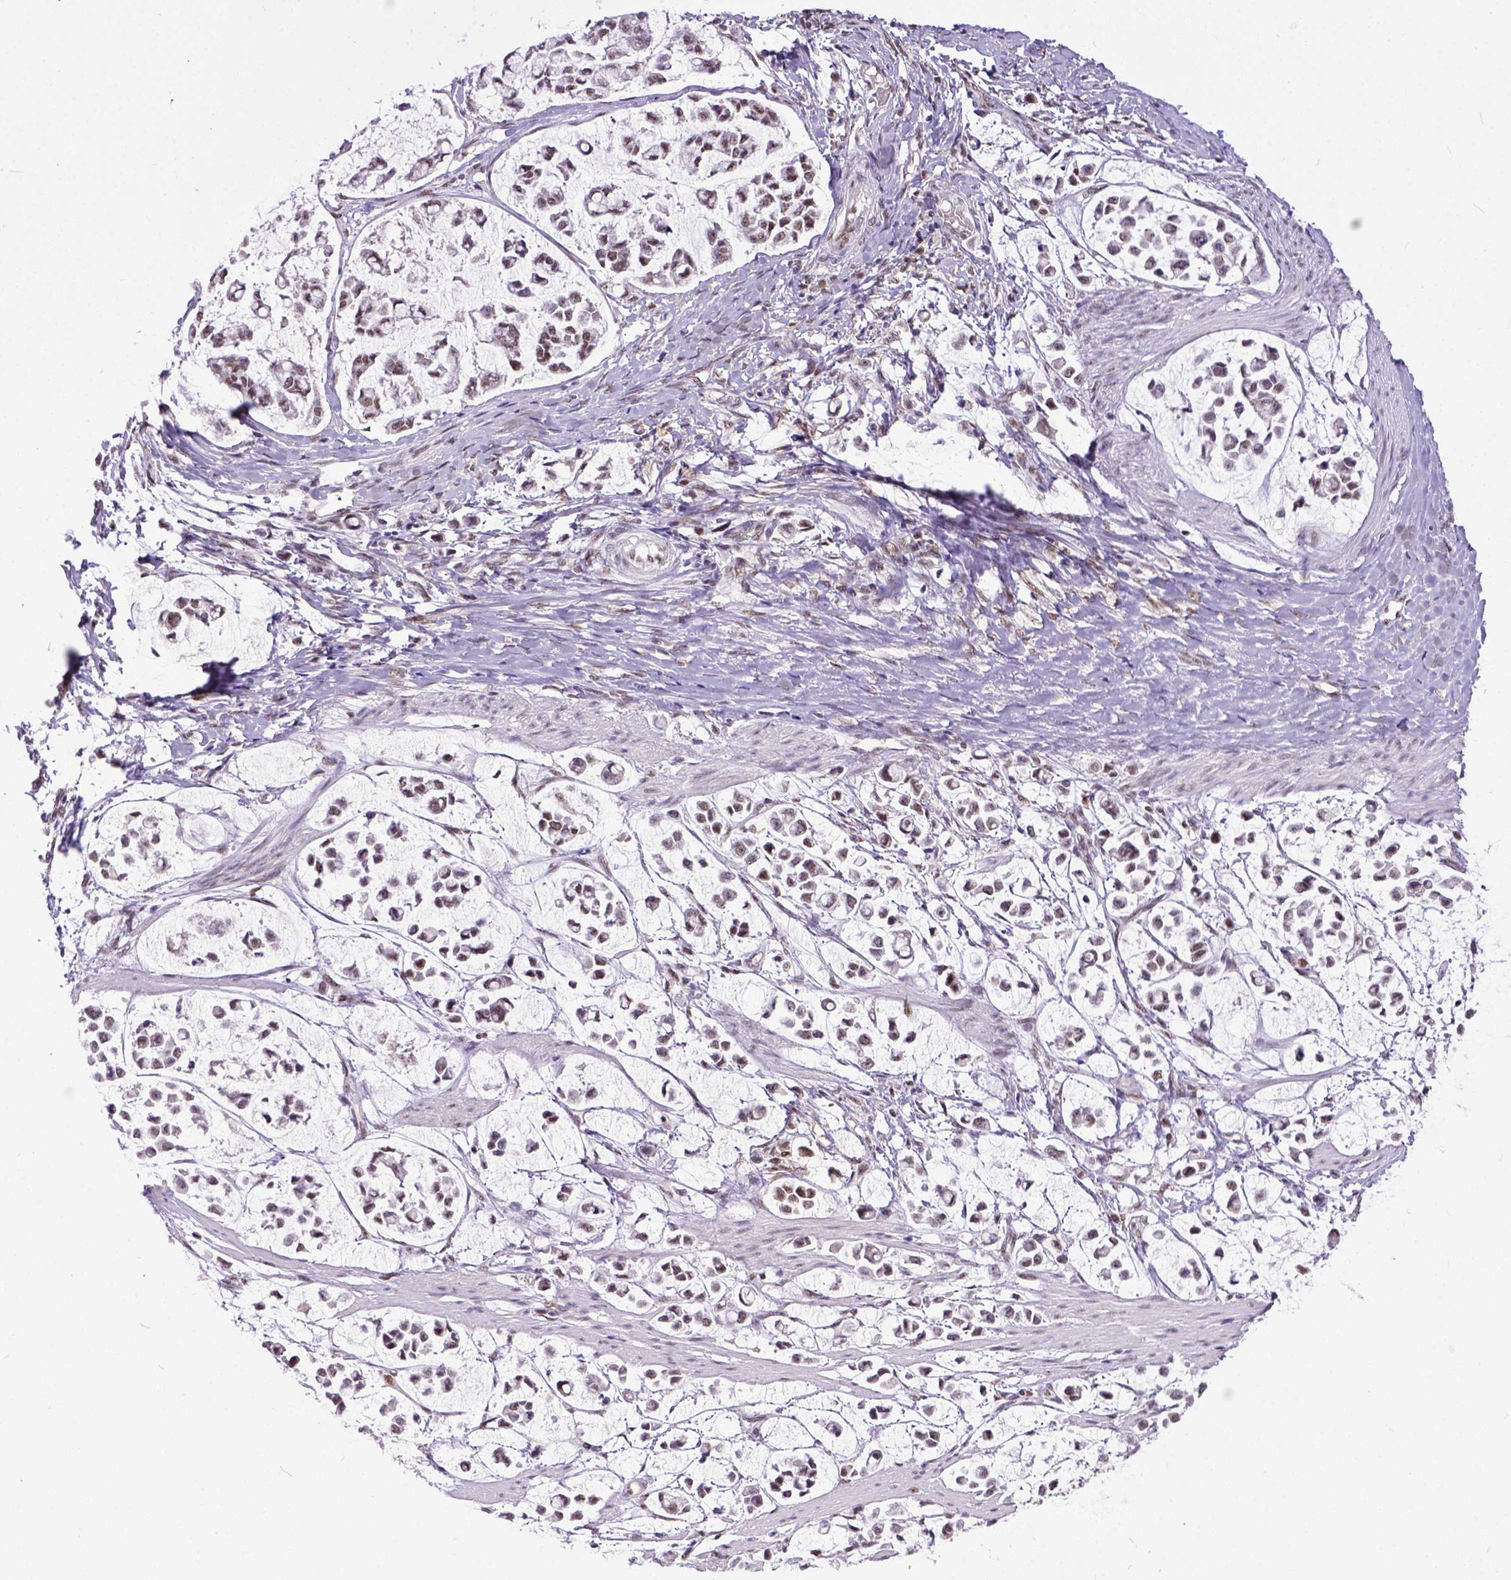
{"staining": {"intensity": "moderate", "quantity": ">75%", "location": "nuclear"}, "tissue": "stomach cancer", "cell_type": "Tumor cells", "image_type": "cancer", "snomed": [{"axis": "morphology", "description": "Adenocarcinoma, NOS"}, {"axis": "topography", "description": "Stomach"}], "caption": "Stomach cancer (adenocarcinoma) stained with DAB immunohistochemistry (IHC) demonstrates medium levels of moderate nuclear staining in approximately >75% of tumor cells. Using DAB (3,3'-diaminobenzidine) (brown) and hematoxylin (blue) stains, captured at high magnification using brightfield microscopy.", "gene": "ERCC1", "patient": {"sex": "male", "age": 82}}